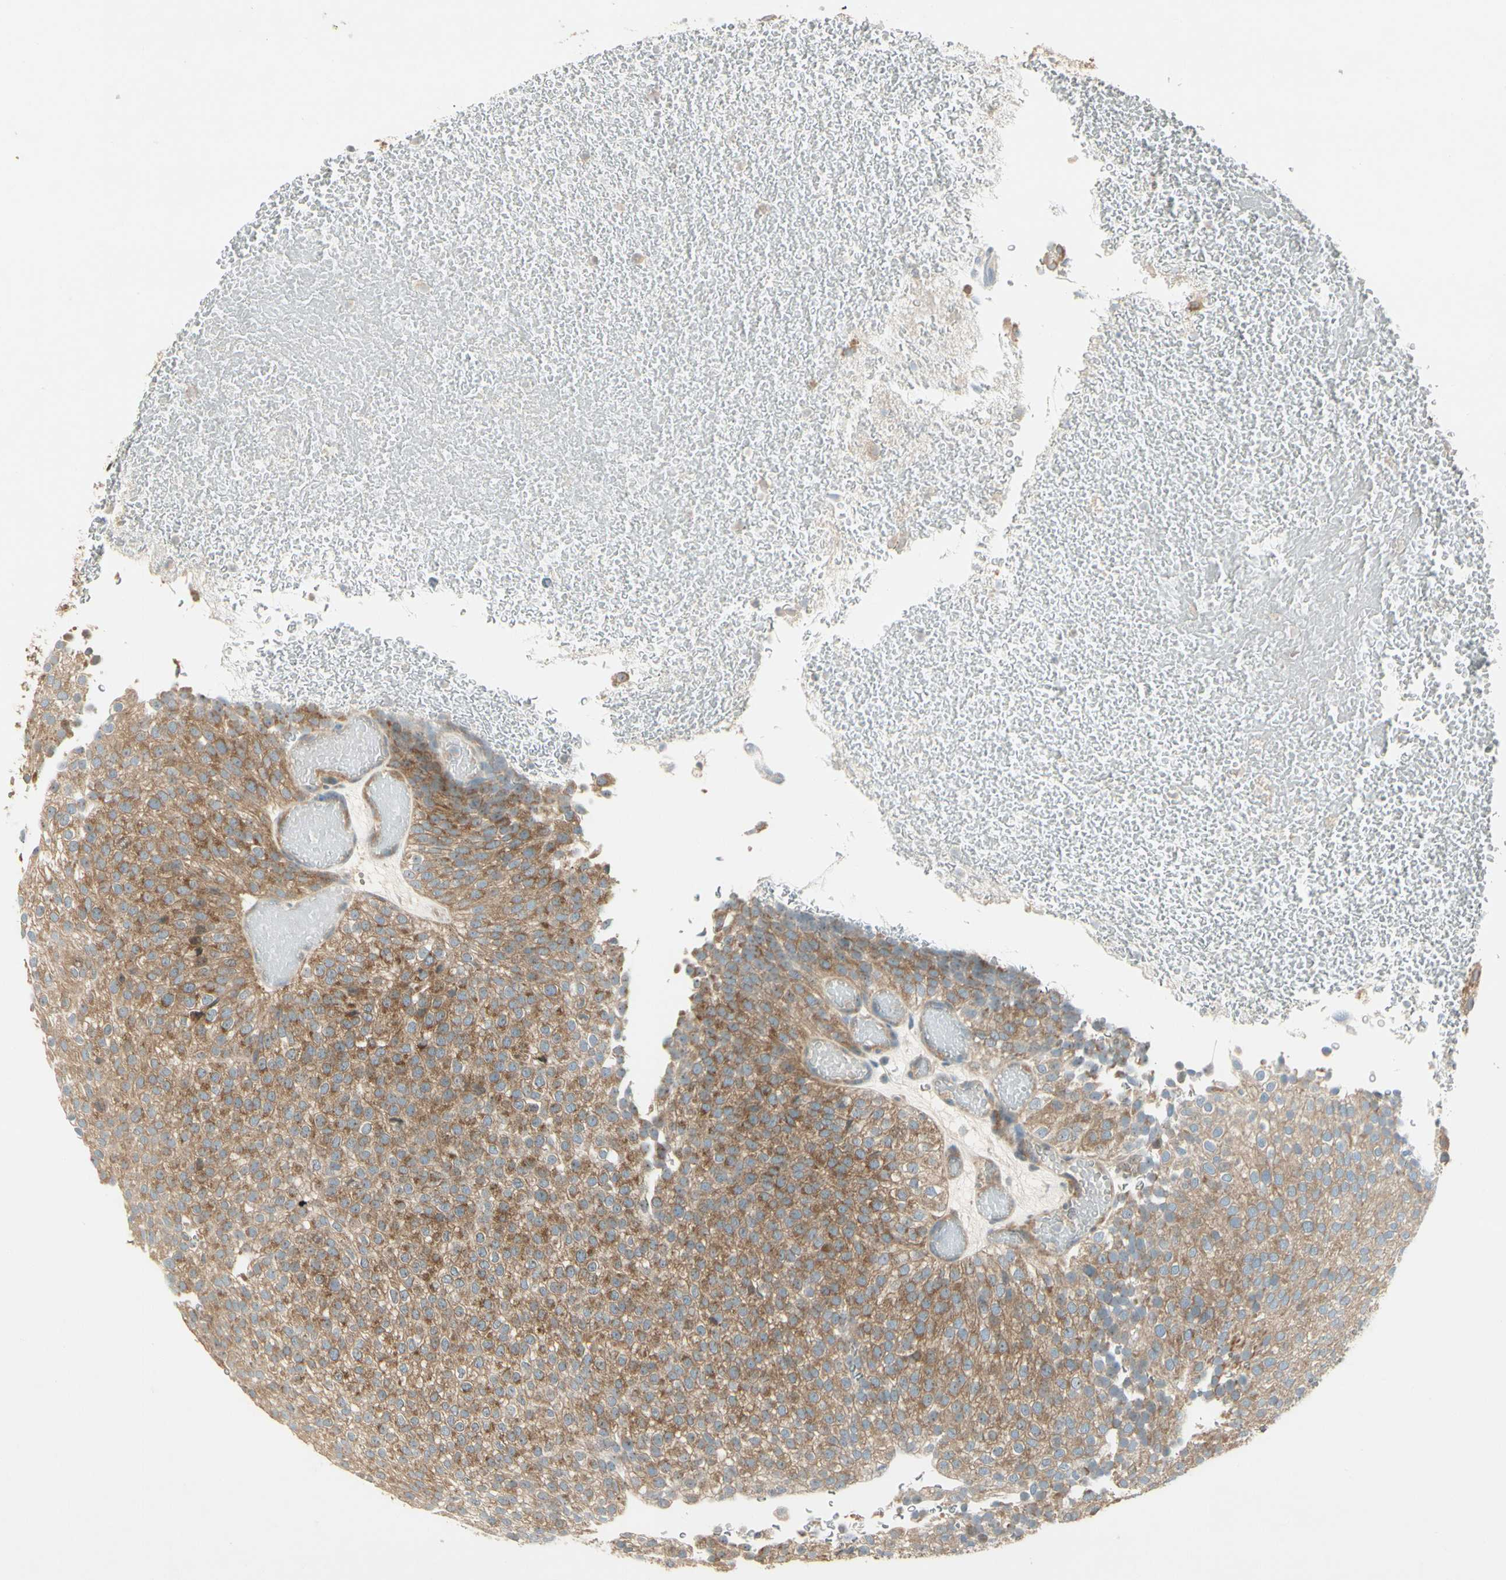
{"staining": {"intensity": "weak", "quantity": ">75%", "location": "cytoplasmic/membranous"}, "tissue": "urothelial cancer", "cell_type": "Tumor cells", "image_type": "cancer", "snomed": [{"axis": "morphology", "description": "Urothelial carcinoma, Low grade"}, {"axis": "topography", "description": "Urinary bladder"}], "caption": "Tumor cells exhibit weak cytoplasmic/membranous positivity in approximately >75% of cells in urothelial cancer.", "gene": "IPO5", "patient": {"sex": "male", "age": 78}}